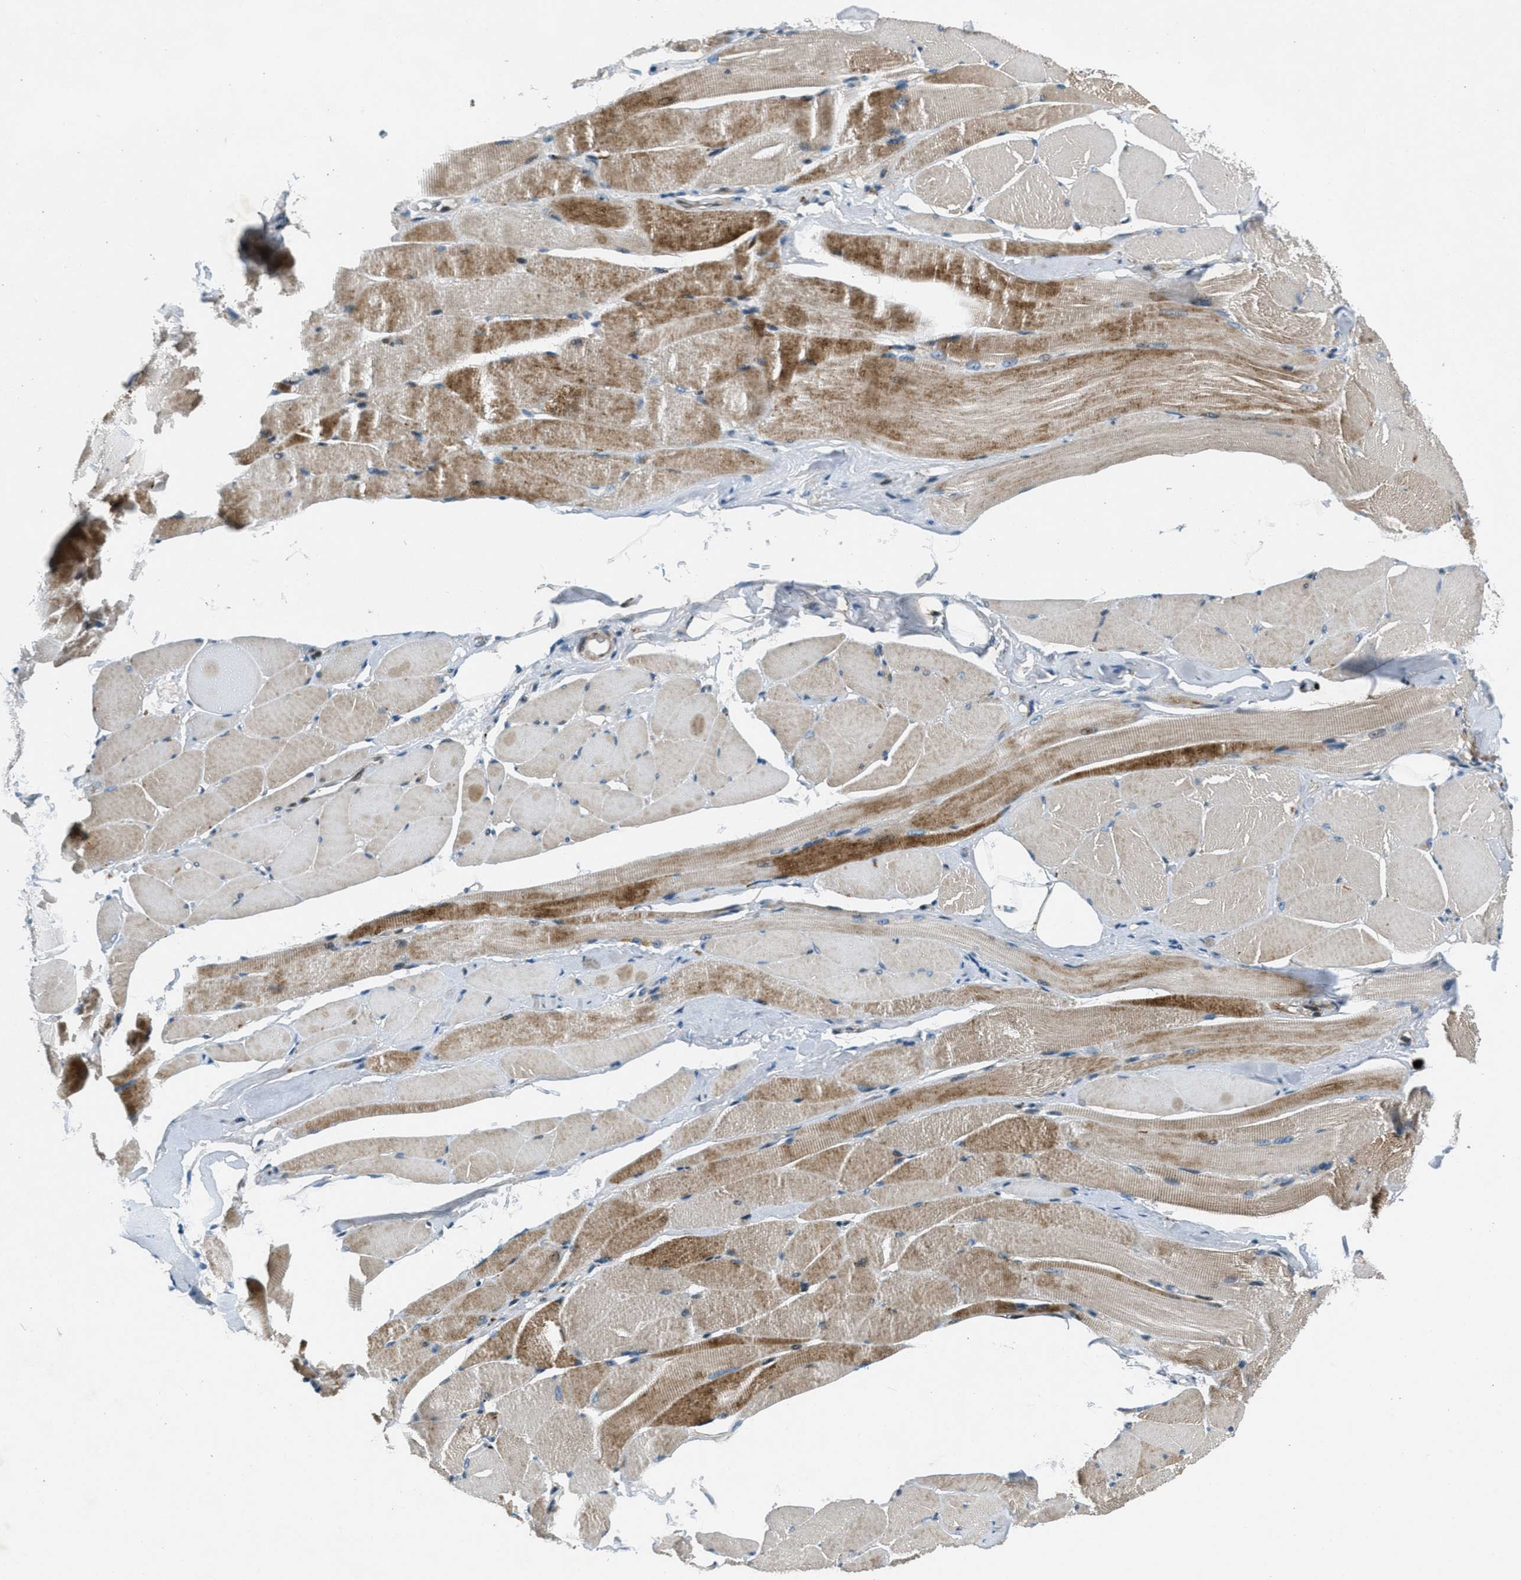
{"staining": {"intensity": "strong", "quantity": "<25%", "location": "cytoplasmic/membranous"}, "tissue": "skeletal muscle", "cell_type": "Myocytes", "image_type": "normal", "snomed": [{"axis": "morphology", "description": "Normal tissue, NOS"}, {"axis": "topography", "description": "Skeletal muscle"}, {"axis": "topography", "description": "Peripheral nerve tissue"}], "caption": "This is a photomicrograph of immunohistochemistry (IHC) staining of normal skeletal muscle, which shows strong positivity in the cytoplasmic/membranous of myocytes.", "gene": "CLEC2D", "patient": {"sex": "female", "age": 84}}